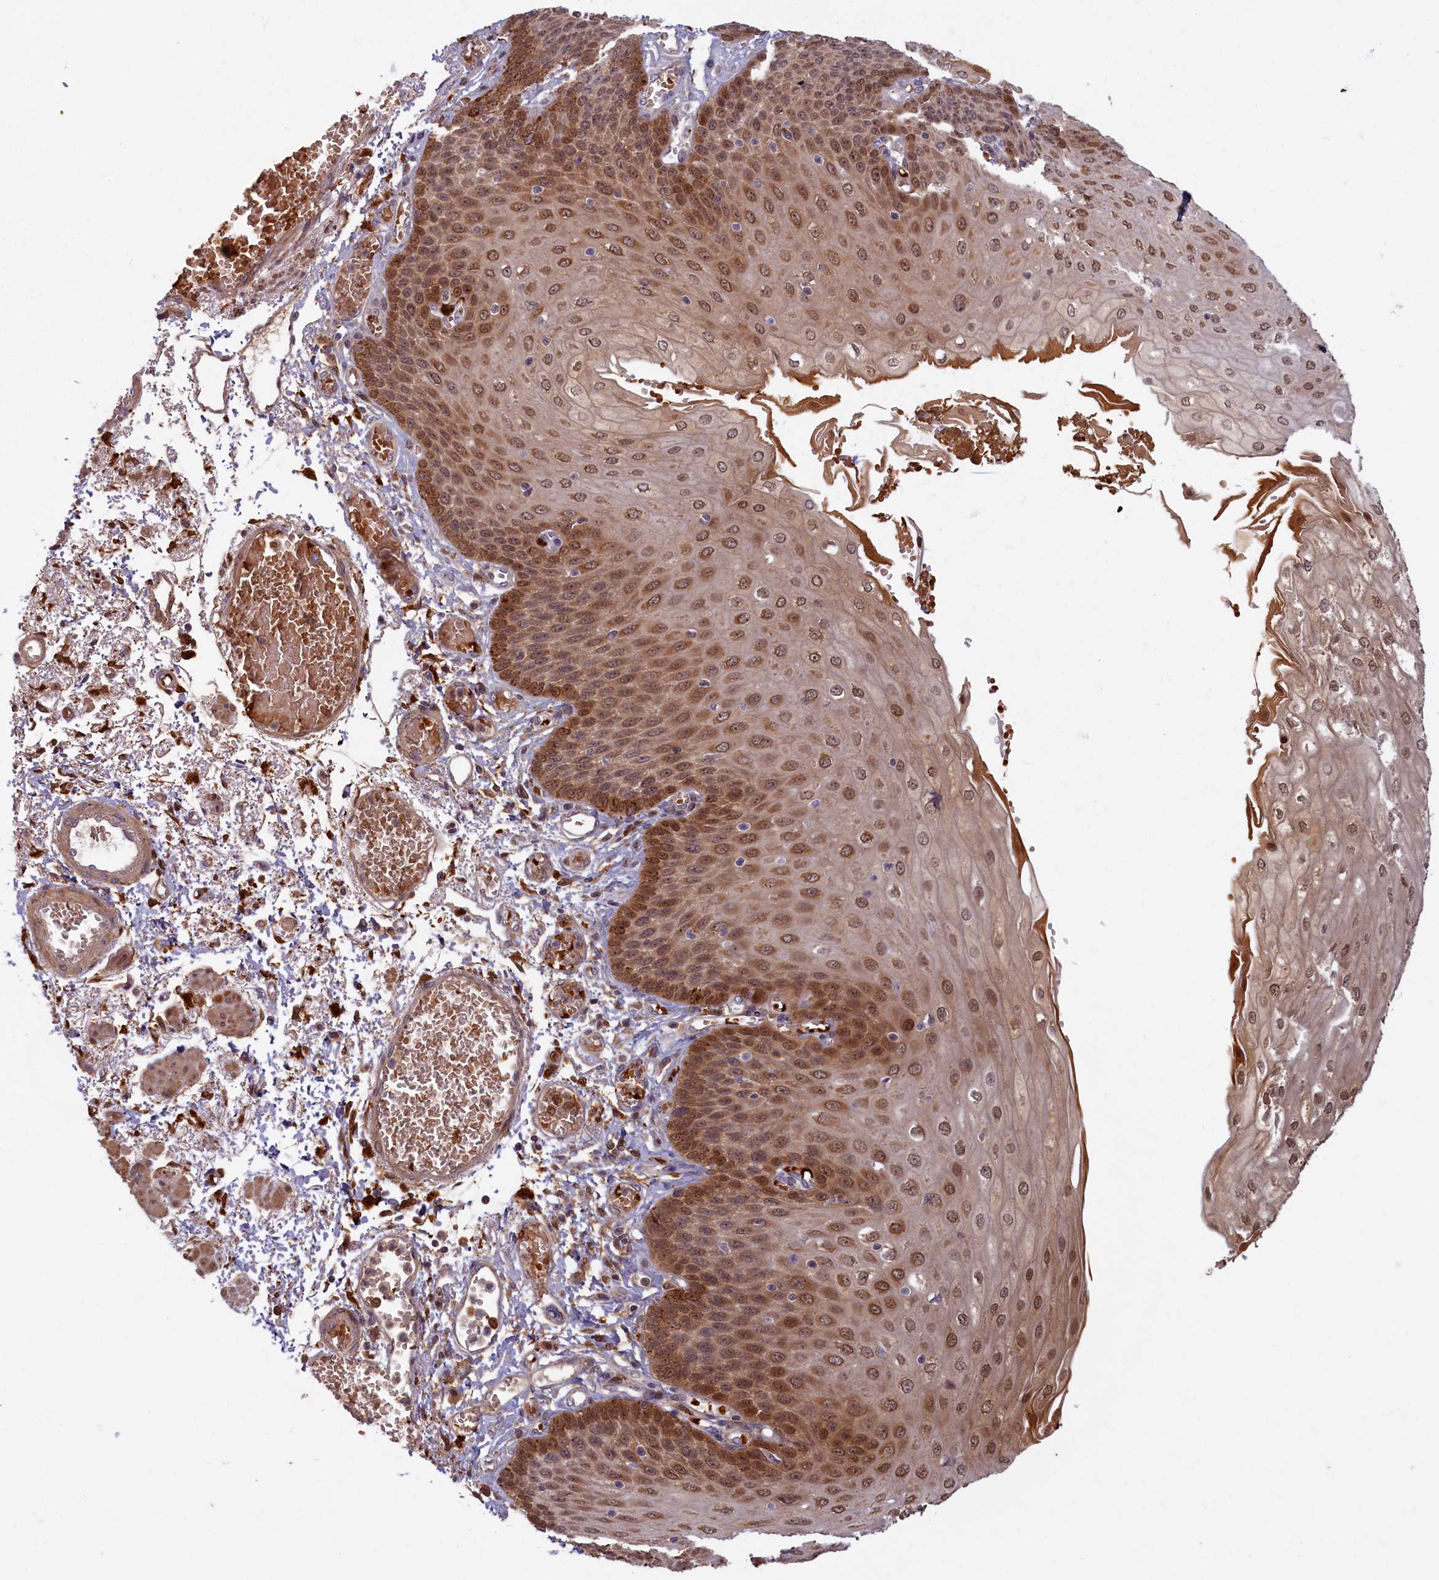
{"staining": {"intensity": "moderate", "quantity": ">75%", "location": "cytoplasmic/membranous,nuclear"}, "tissue": "esophagus", "cell_type": "Squamous epithelial cells", "image_type": "normal", "snomed": [{"axis": "morphology", "description": "Normal tissue, NOS"}, {"axis": "topography", "description": "Esophagus"}], "caption": "Moderate cytoplasmic/membranous,nuclear expression for a protein is appreciated in about >75% of squamous epithelial cells of unremarkable esophagus using immunohistochemistry.", "gene": "BLVRB", "patient": {"sex": "male", "age": 81}}